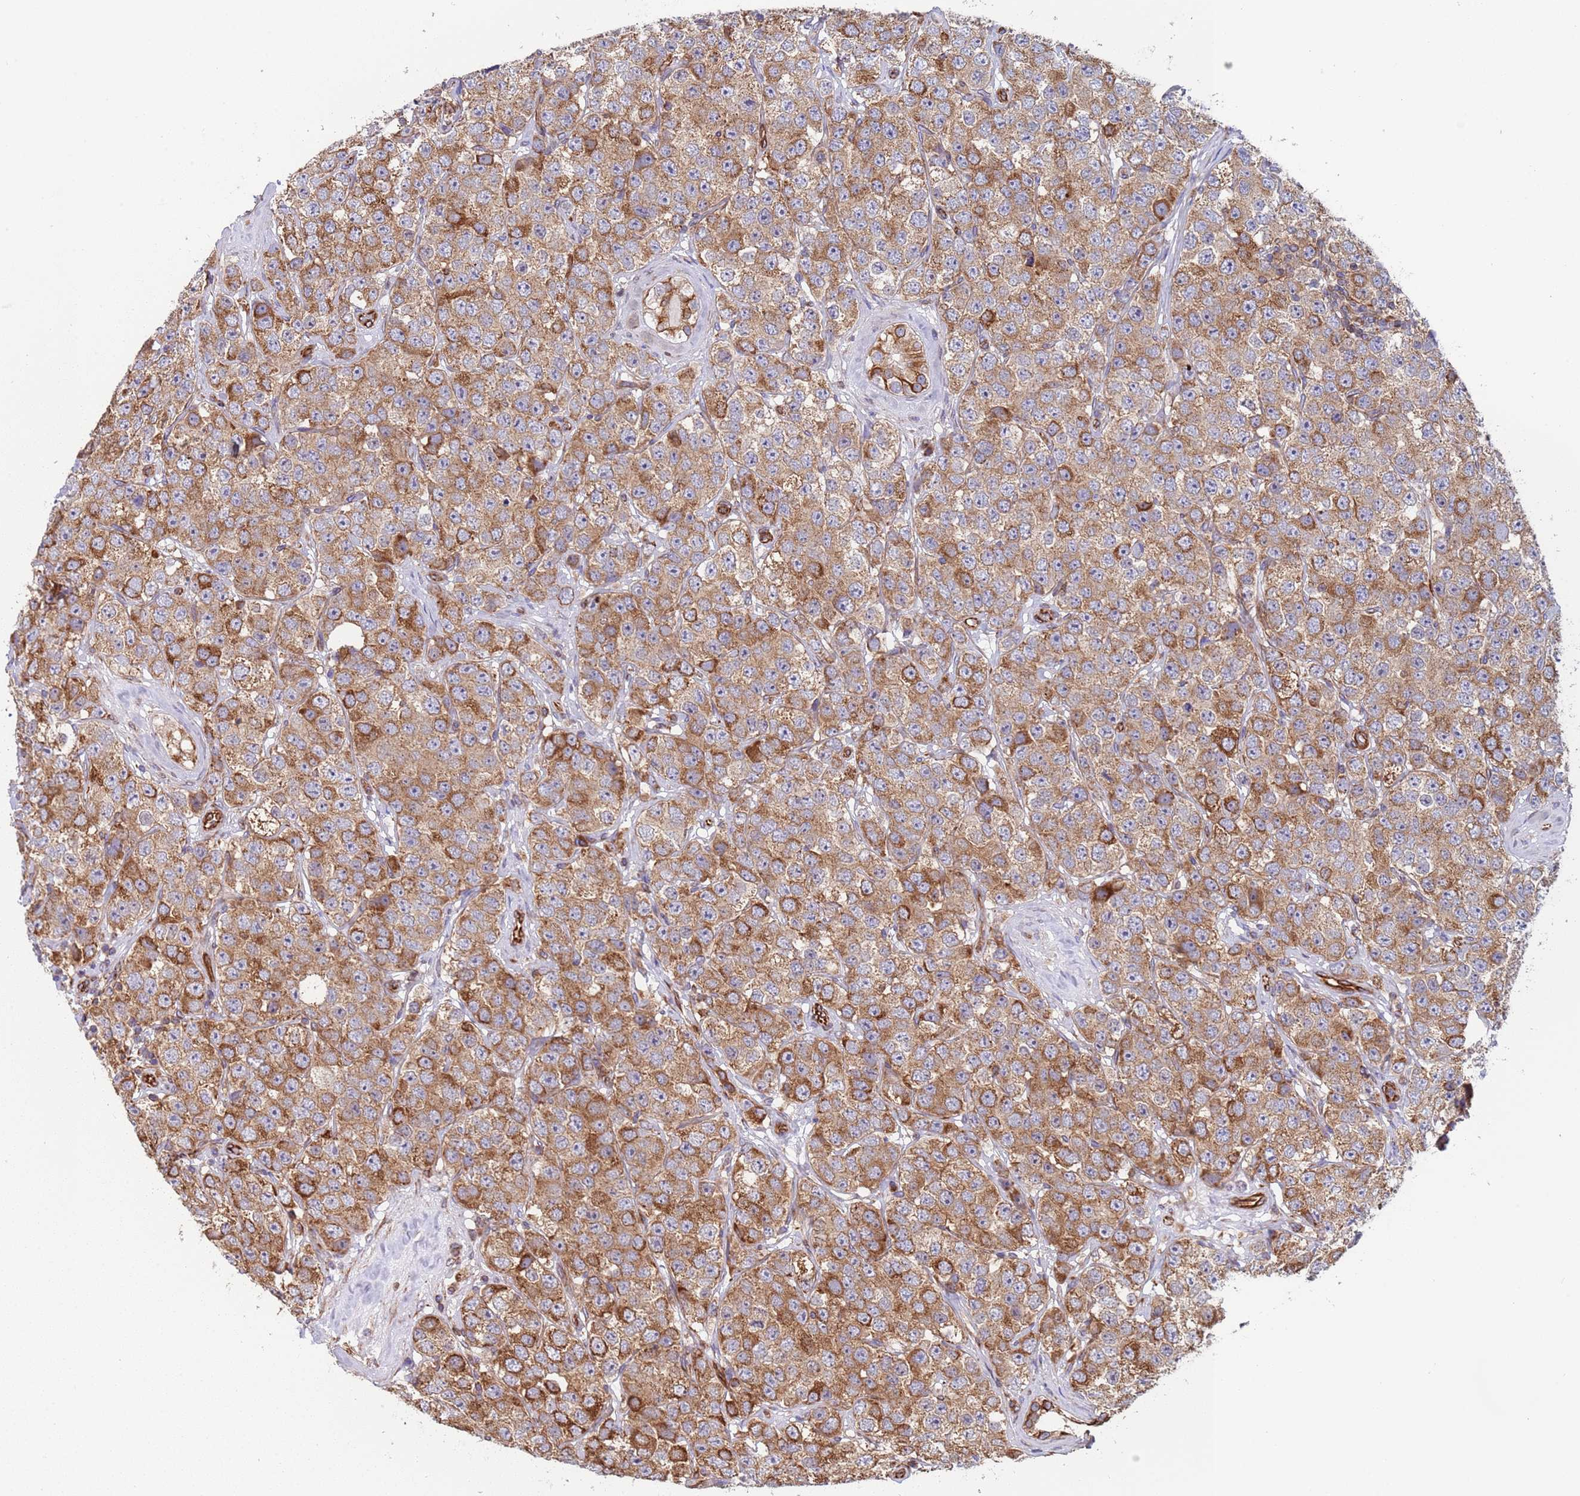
{"staining": {"intensity": "moderate", "quantity": ">75%", "location": "cytoplasmic/membranous"}, "tissue": "testis cancer", "cell_type": "Tumor cells", "image_type": "cancer", "snomed": [{"axis": "morphology", "description": "Seminoma, NOS"}, {"axis": "topography", "description": "Testis"}], "caption": "Testis cancer stained with a brown dye reveals moderate cytoplasmic/membranous positive staining in approximately >75% of tumor cells.", "gene": "NUDT12", "patient": {"sex": "male", "age": 28}}